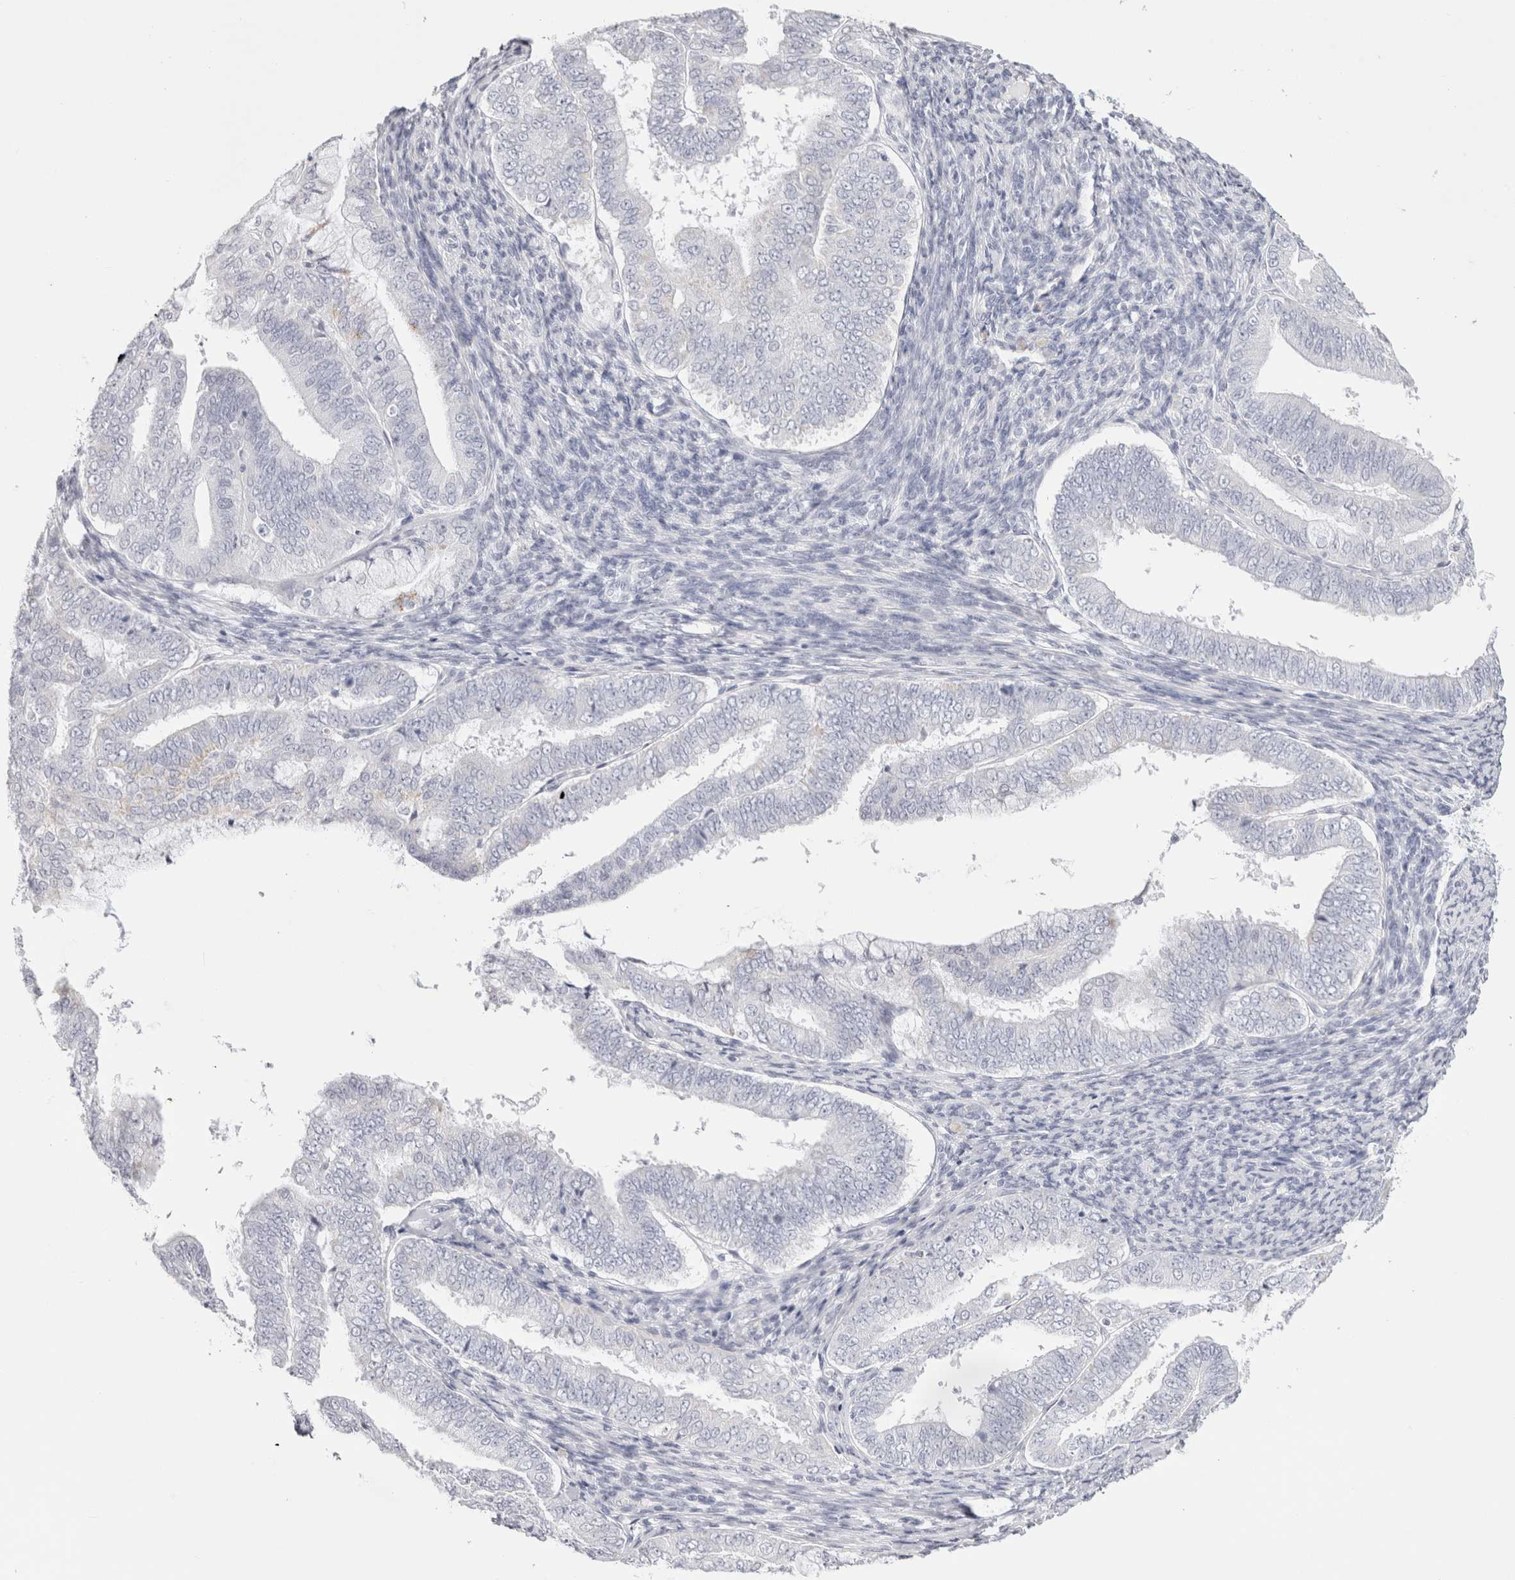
{"staining": {"intensity": "negative", "quantity": "none", "location": "none"}, "tissue": "endometrial cancer", "cell_type": "Tumor cells", "image_type": "cancer", "snomed": [{"axis": "morphology", "description": "Adenocarcinoma, NOS"}, {"axis": "topography", "description": "Endometrium"}], "caption": "Tumor cells are negative for protein expression in human endometrial cancer (adenocarcinoma). Nuclei are stained in blue.", "gene": "GARIN1A", "patient": {"sex": "female", "age": 63}}